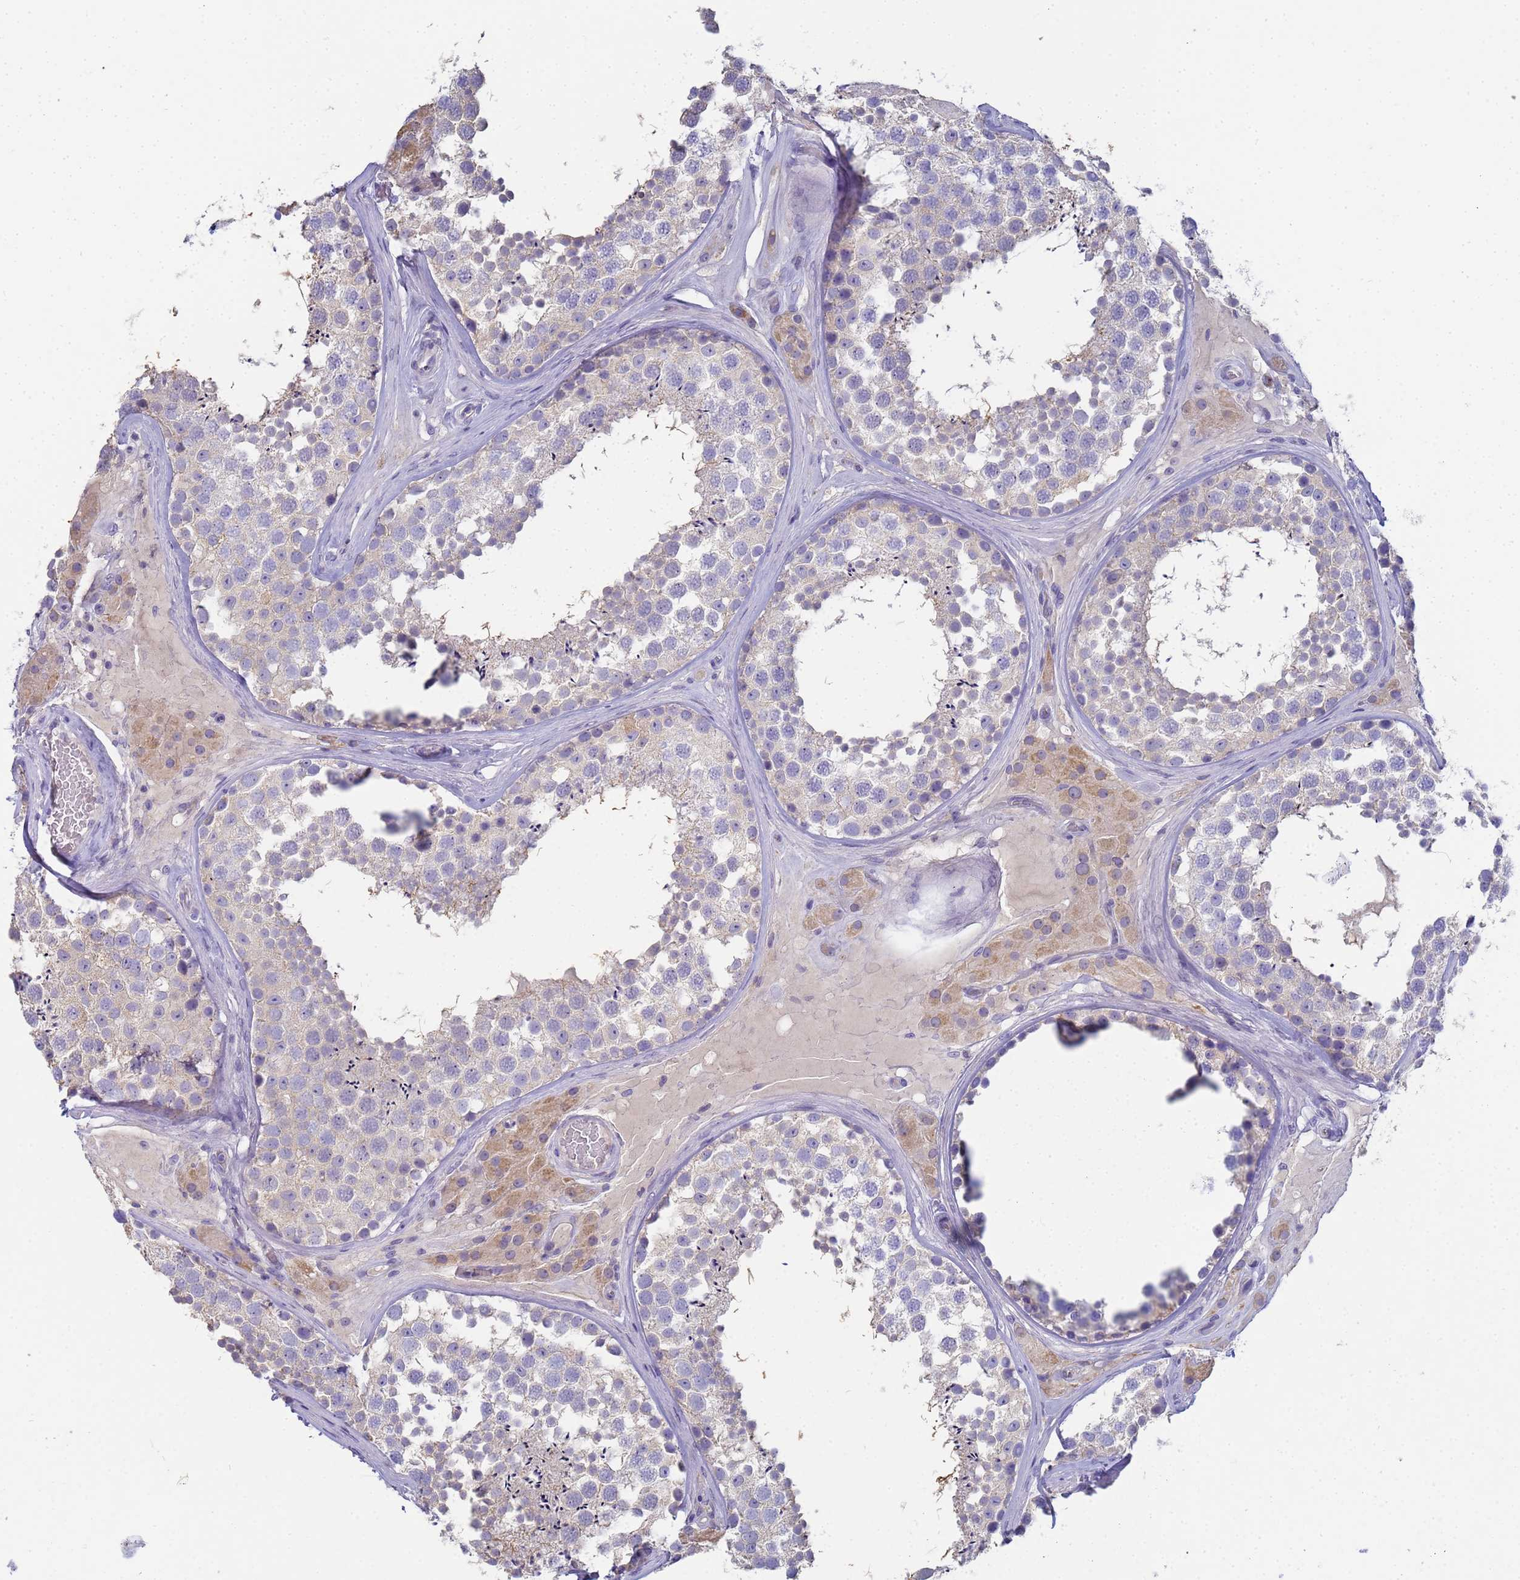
{"staining": {"intensity": "negative", "quantity": "none", "location": "none"}, "tissue": "testis", "cell_type": "Cells in seminiferous ducts", "image_type": "normal", "snomed": [{"axis": "morphology", "description": "Normal tissue, NOS"}, {"axis": "topography", "description": "Testis"}], "caption": "The image displays no significant expression in cells in seminiferous ducts of testis.", "gene": "CR1", "patient": {"sex": "male", "age": 46}}